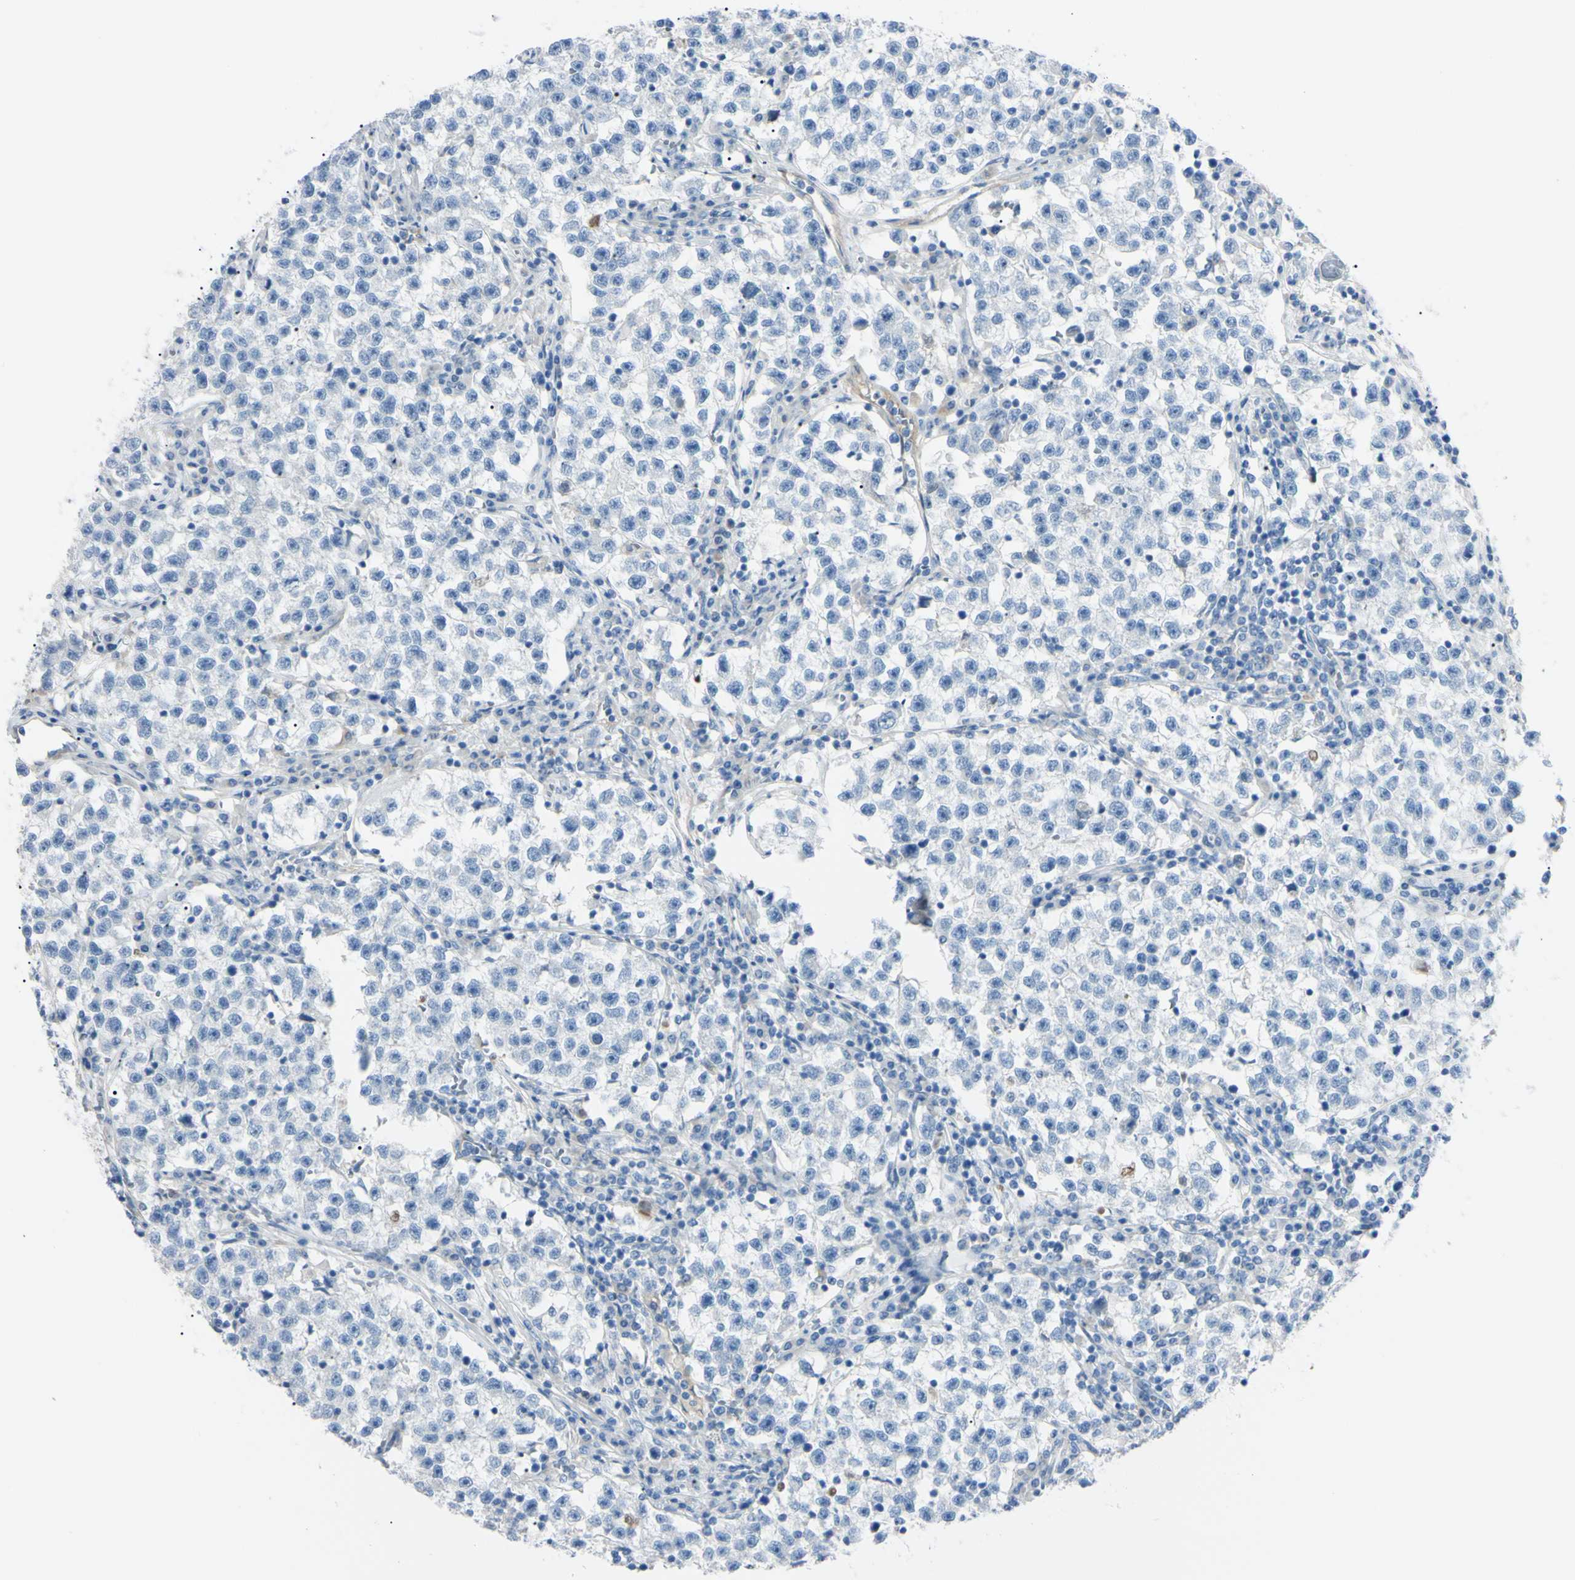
{"staining": {"intensity": "negative", "quantity": "none", "location": "none"}, "tissue": "testis cancer", "cell_type": "Tumor cells", "image_type": "cancer", "snomed": [{"axis": "morphology", "description": "Seminoma, NOS"}, {"axis": "topography", "description": "Testis"}], "caption": "The photomicrograph demonstrates no staining of tumor cells in testis cancer.", "gene": "FOLH1", "patient": {"sex": "male", "age": 22}}